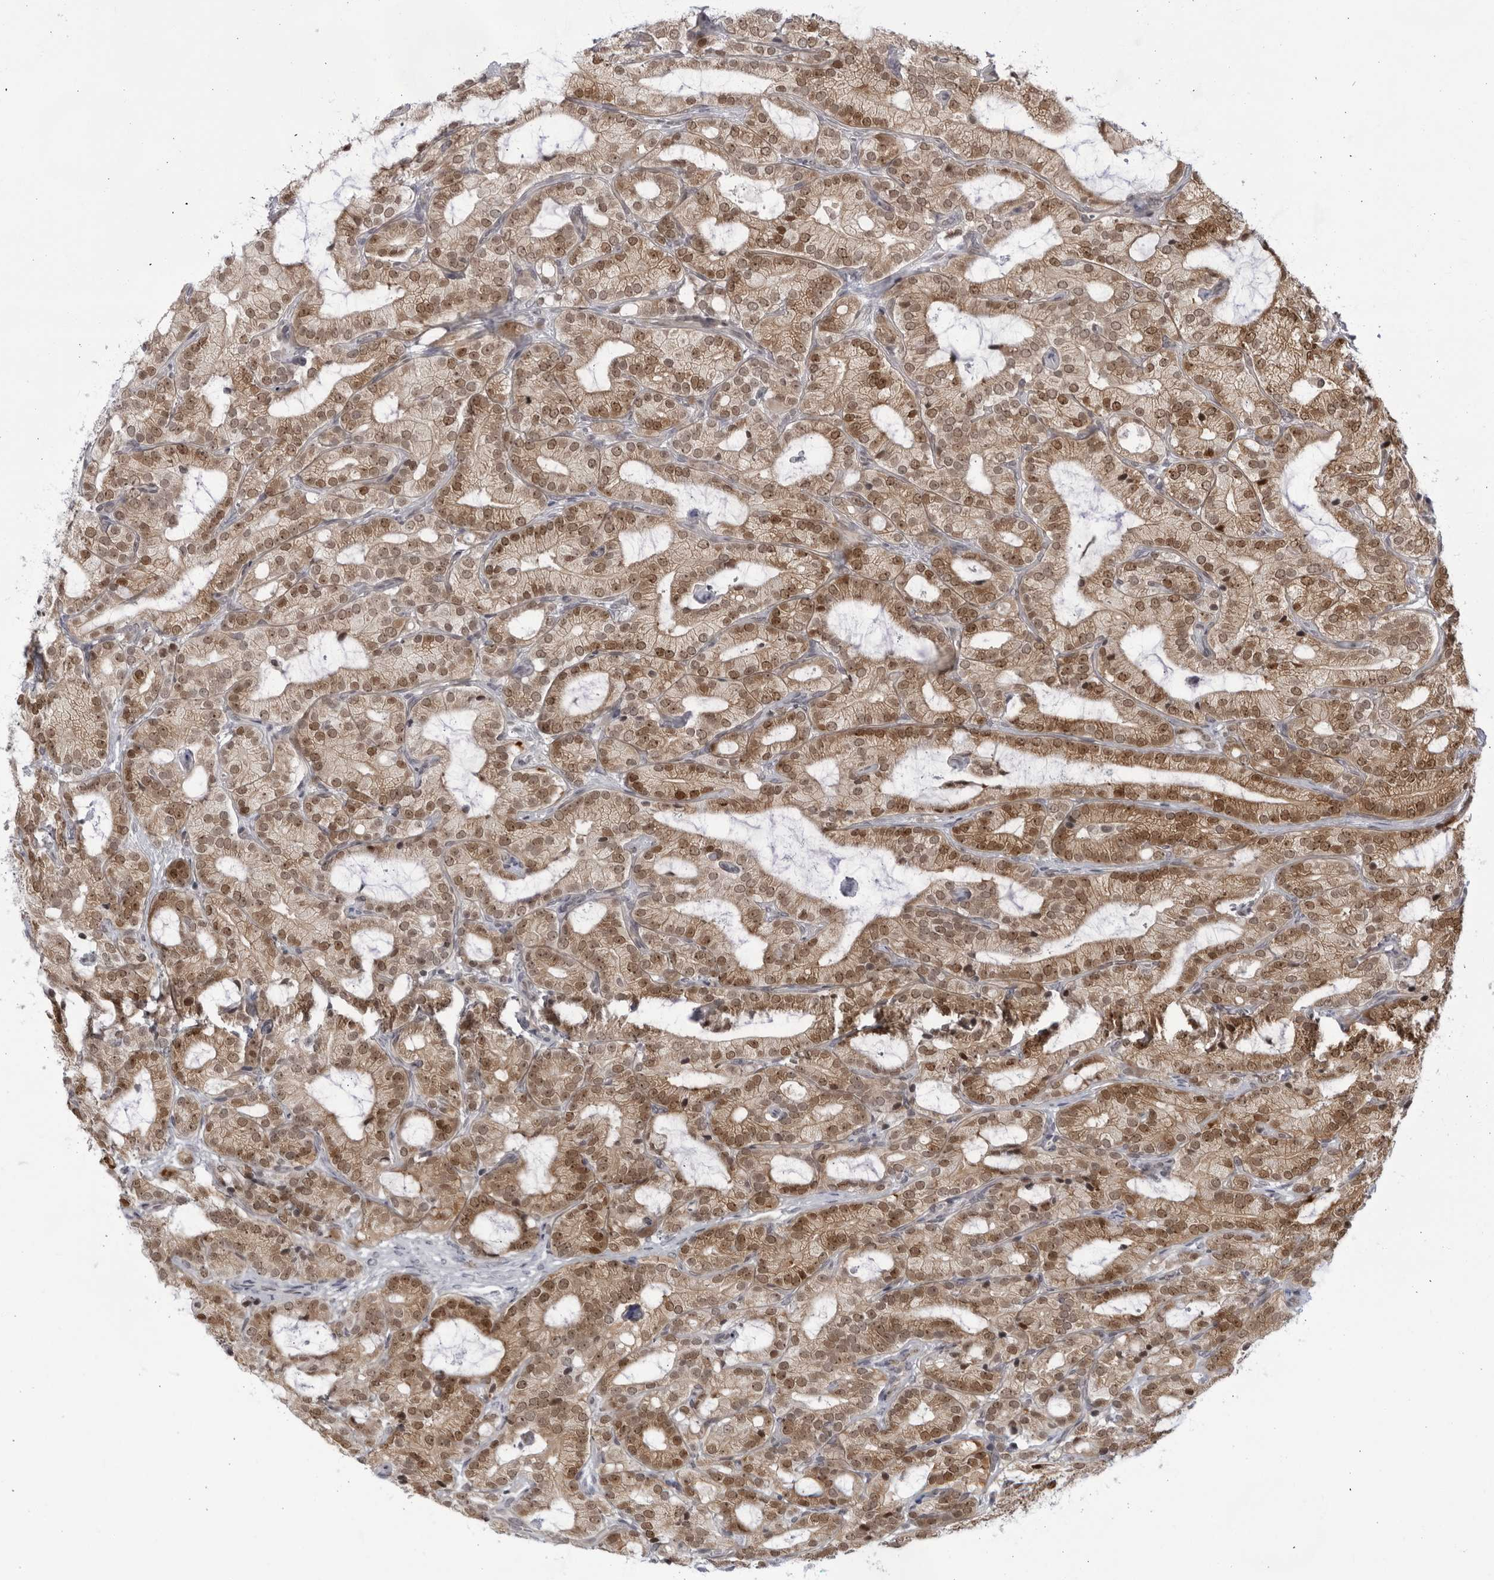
{"staining": {"intensity": "moderate", "quantity": ">75%", "location": "cytoplasmic/membranous,nuclear"}, "tissue": "prostate cancer", "cell_type": "Tumor cells", "image_type": "cancer", "snomed": [{"axis": "morphology", "description": "Adenocarcinoma, High grade"}, {"axis": "topography", "description": "Prostate"}], "caption": "Protein analysis of prostate cancer tissue exhibits moderate cytoplasmic/membranous and nuclear positivity in about >75% of tumor cells.", "gene": "ITGB3BP", "patient": {"sex": "male", "age": 57}}